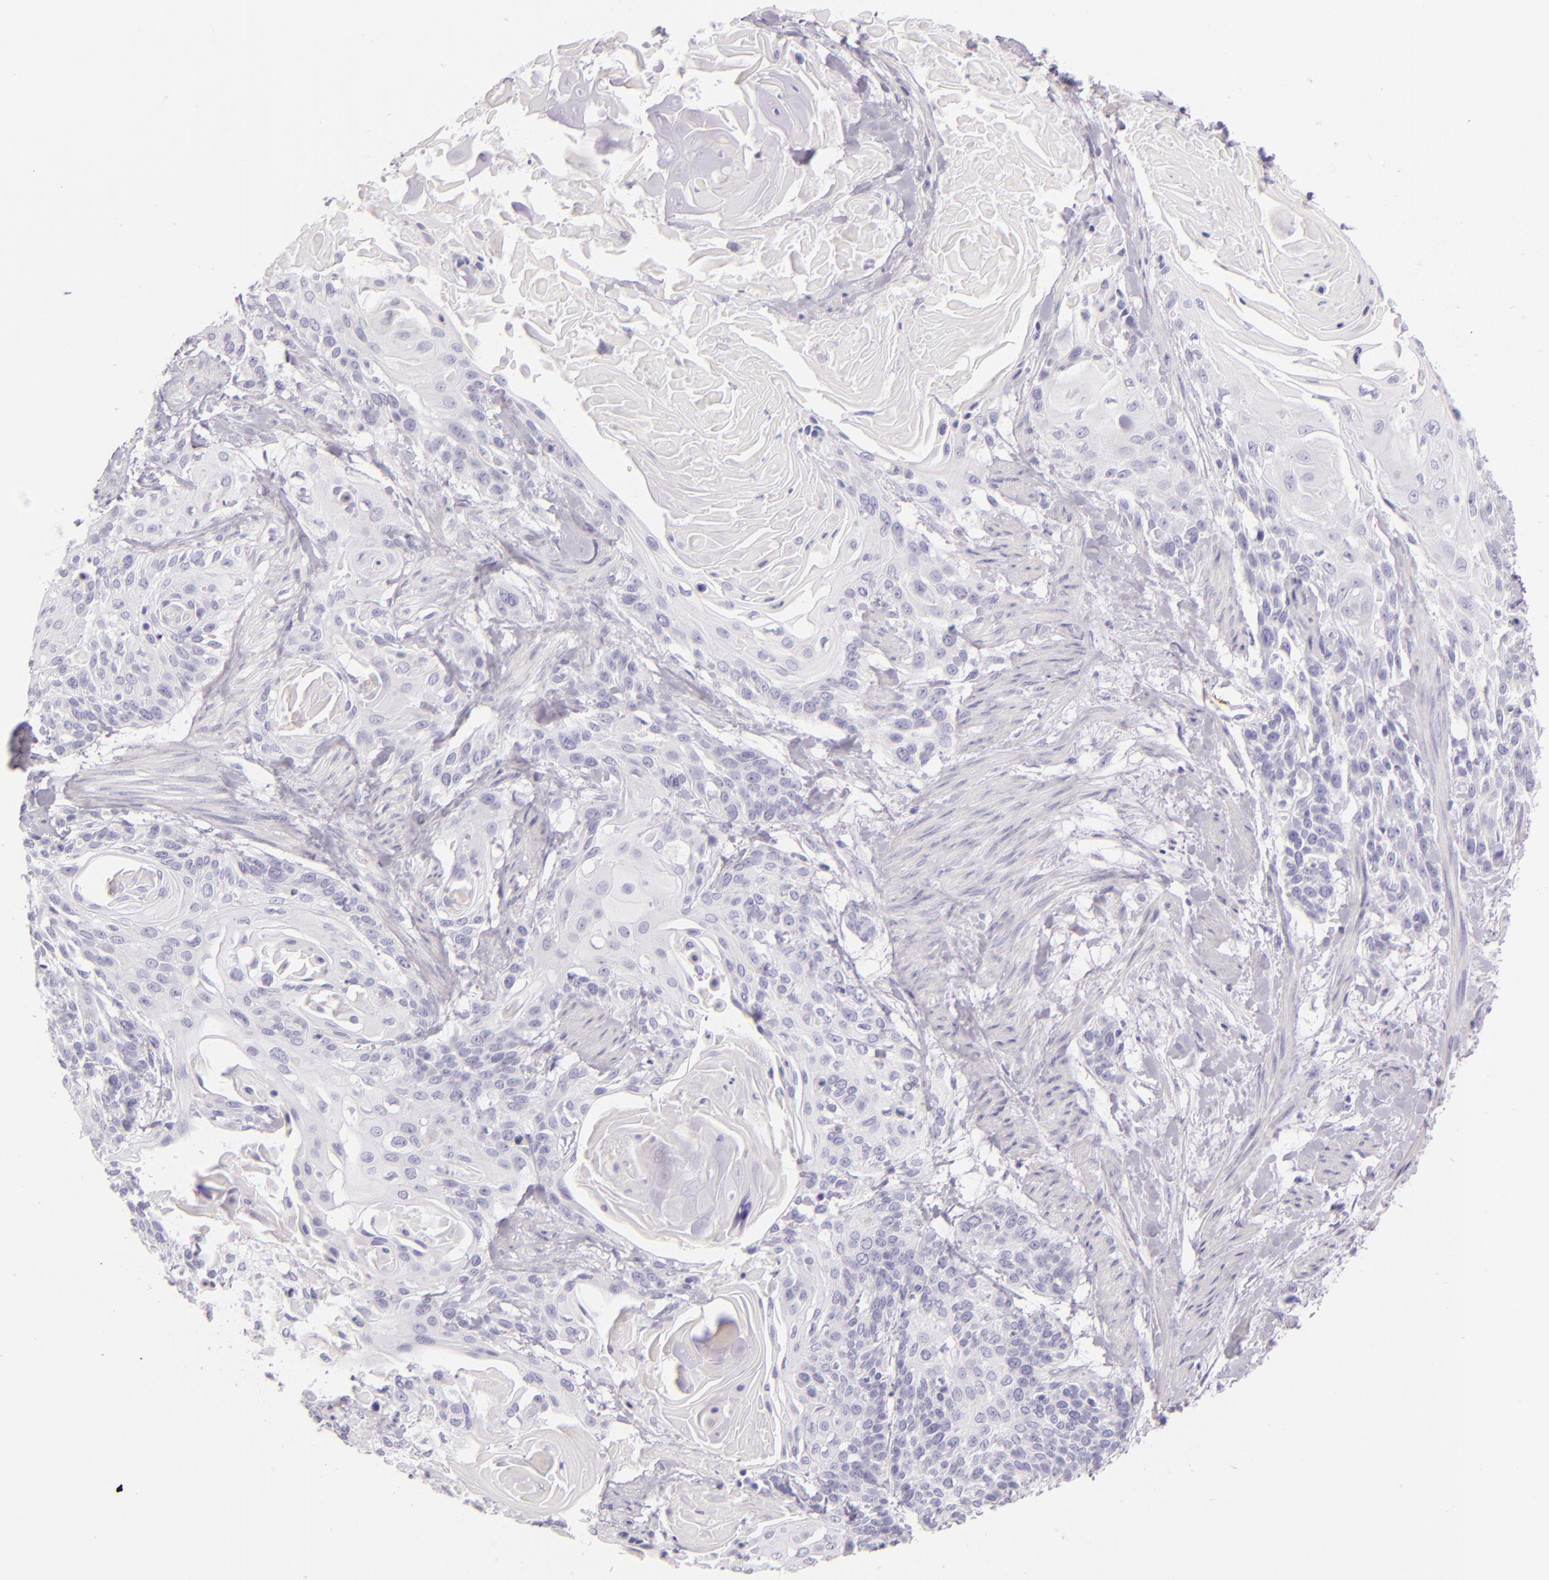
{"staining": {"intensity": "negative", "quantity": "none", "location": "none"}, "tissue": "cervical cancer", "cell_type": "Tumor cells", "image_type": "cancer", "snomed": [{"axis": "morphology", "description": "Squamous cell carcinoma, NOS"}, {"axis": "topography", "description": "Cervix"}], "caption": "Immunohistochemical staining of human cervical cancer demonstrates no significant staining in tumor cells.", "gene": "SELP", "patient": {"sex": "female", "age": 57}}